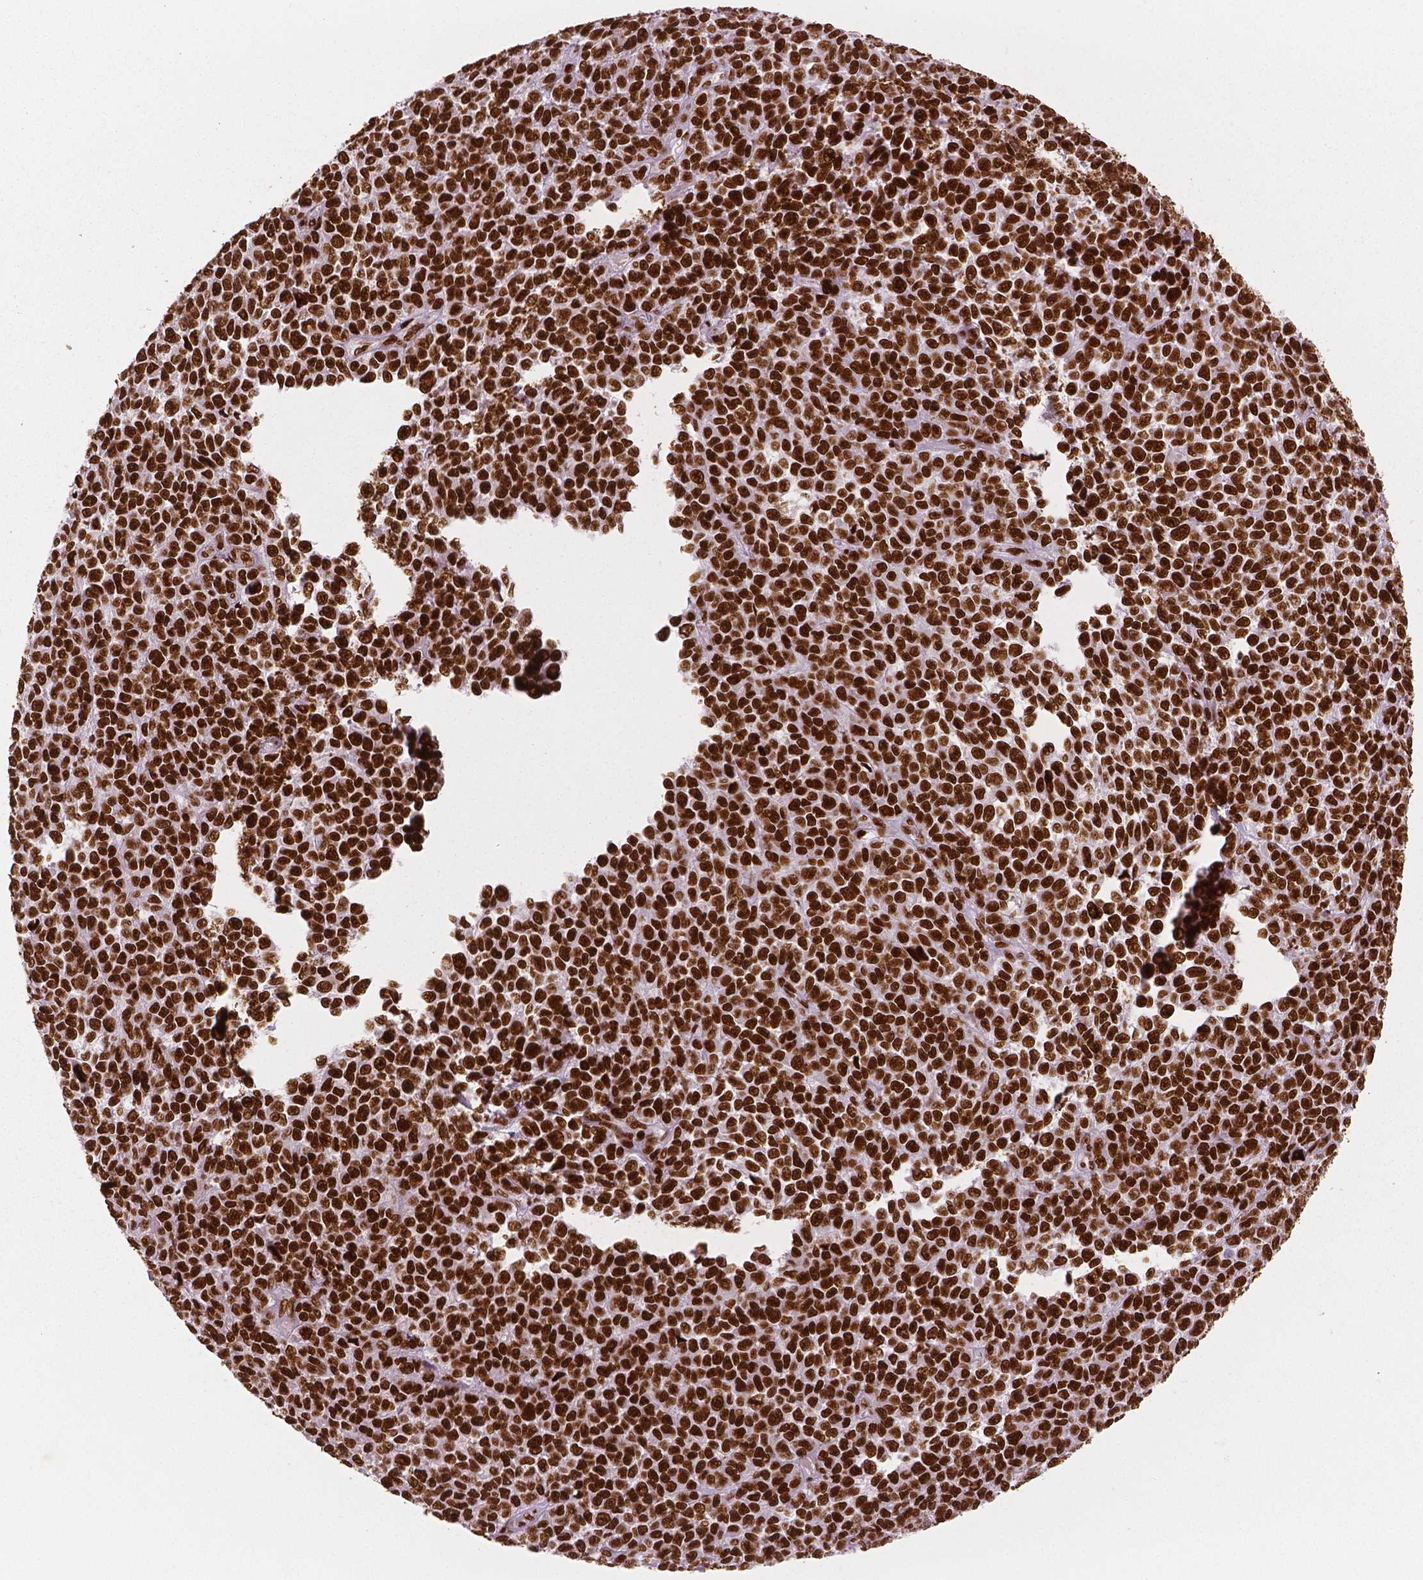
{"staining": {"intensity": "strong", "quantity": ">75%", "location": "nuclear"}, "tissue": "melanoma", "cell_type": "Tumor cells", "image_type": "cancer", "snomed": [{"axis": "morphology", "description": "Malignant melanoma, NOS"}, {"axis": "topography", "description": "Skin"}], "caption": "Immunohistochemical staining of human malignant melanoma displays high levels of strong nuclear protein expression in approximately >75% of tumor cells. (DAB IHC, brown staining for protein, blue staining for nuclei).", "gene": "BRD4", "patient": {"sex": "female", "age": 95}}